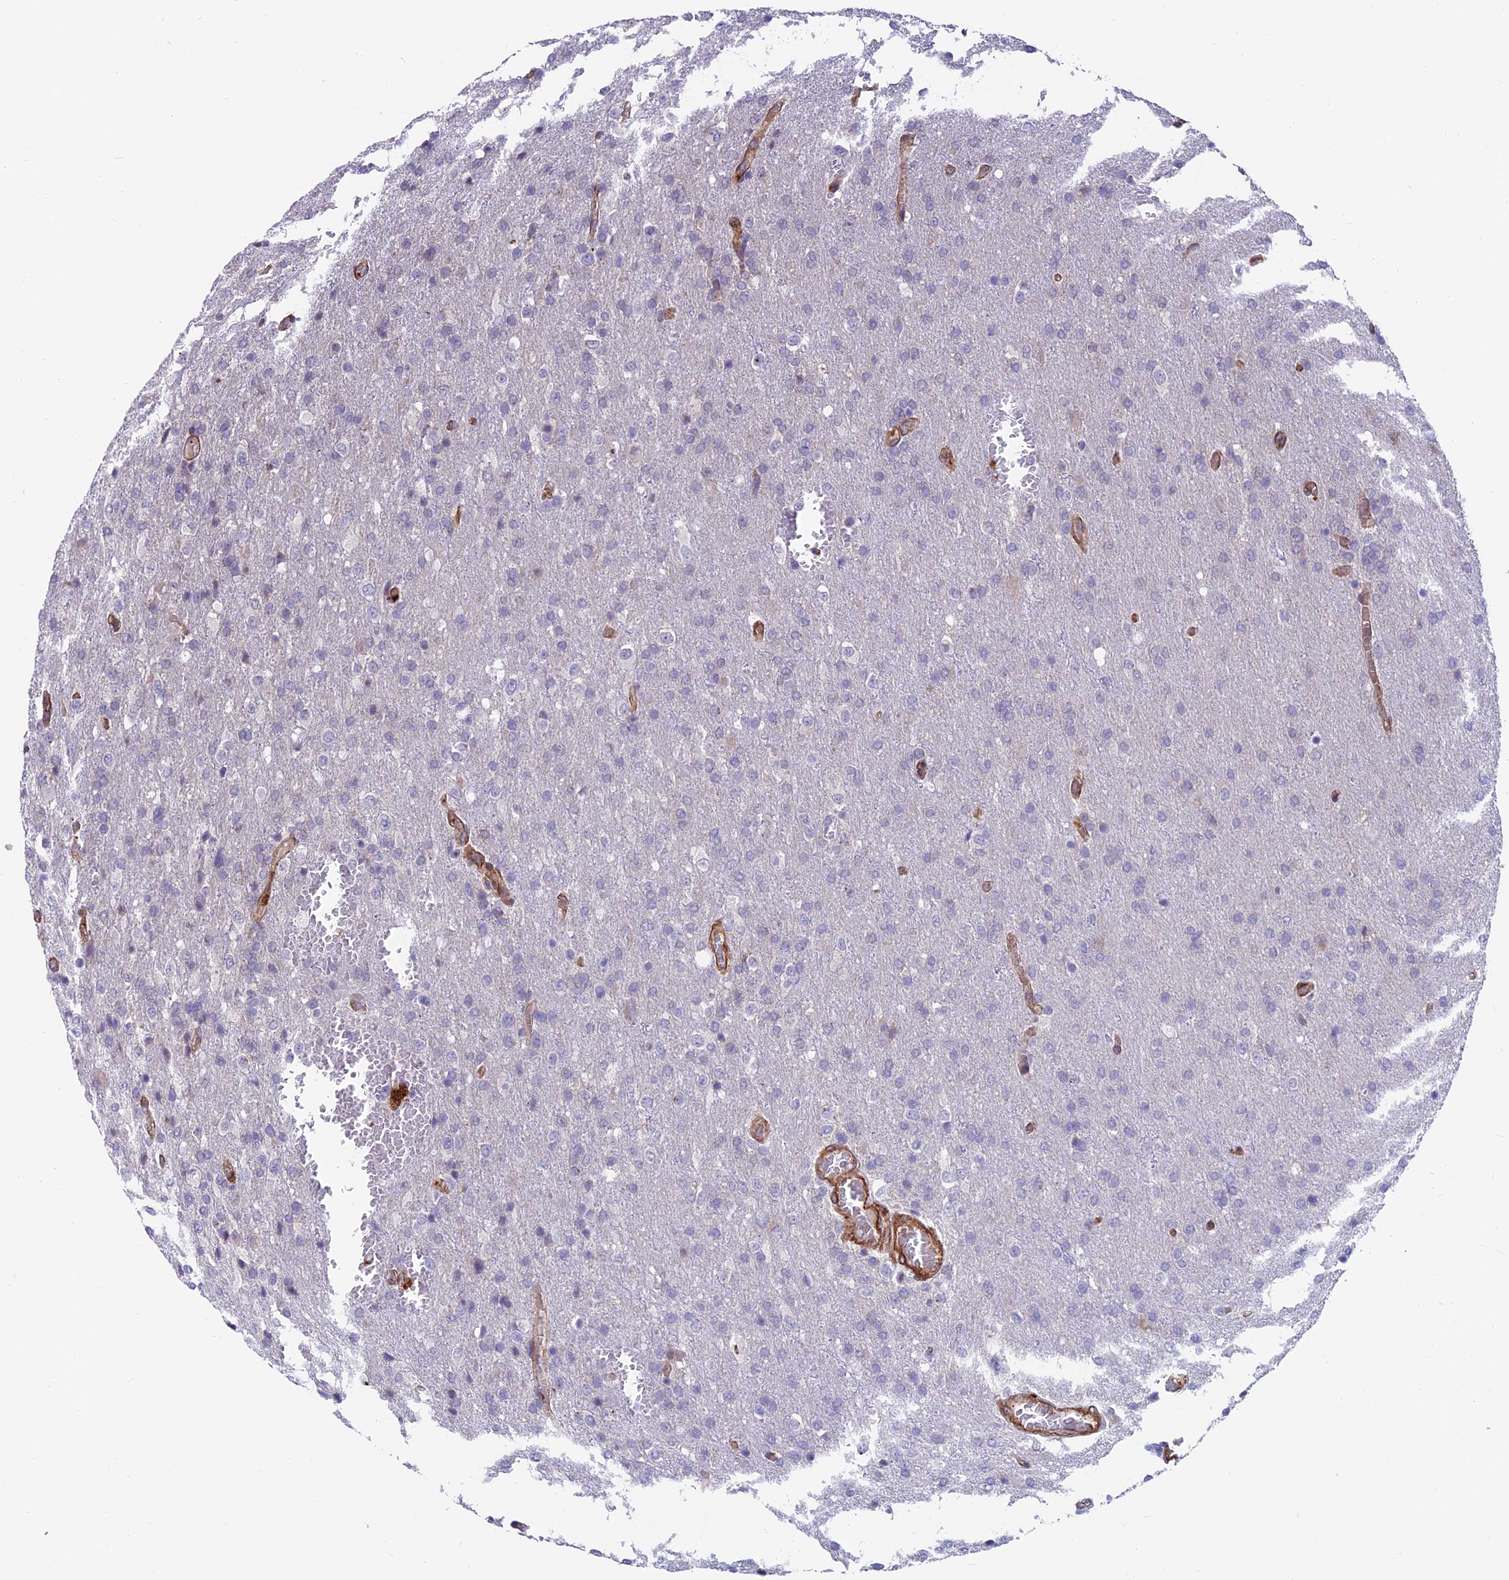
{"staining": {"intensity": "negative", "quantity": "none", "location": "none"}, "tissue": "glioma", "cell_type": "Tumor cells", "image_type": "cancer", "snomed": [{"axis": "morphology", "description": "Glioma, malignant, High grade"}, {"axis": "topography", "description": "Brain"}], "caption": "Immunohistochemistry (IHC) of human malignant glioma (high-grade) shows no expression in tumor cells.", "gene": "RTN4RL1", "patient": {"sex": "female", "age": 74}}